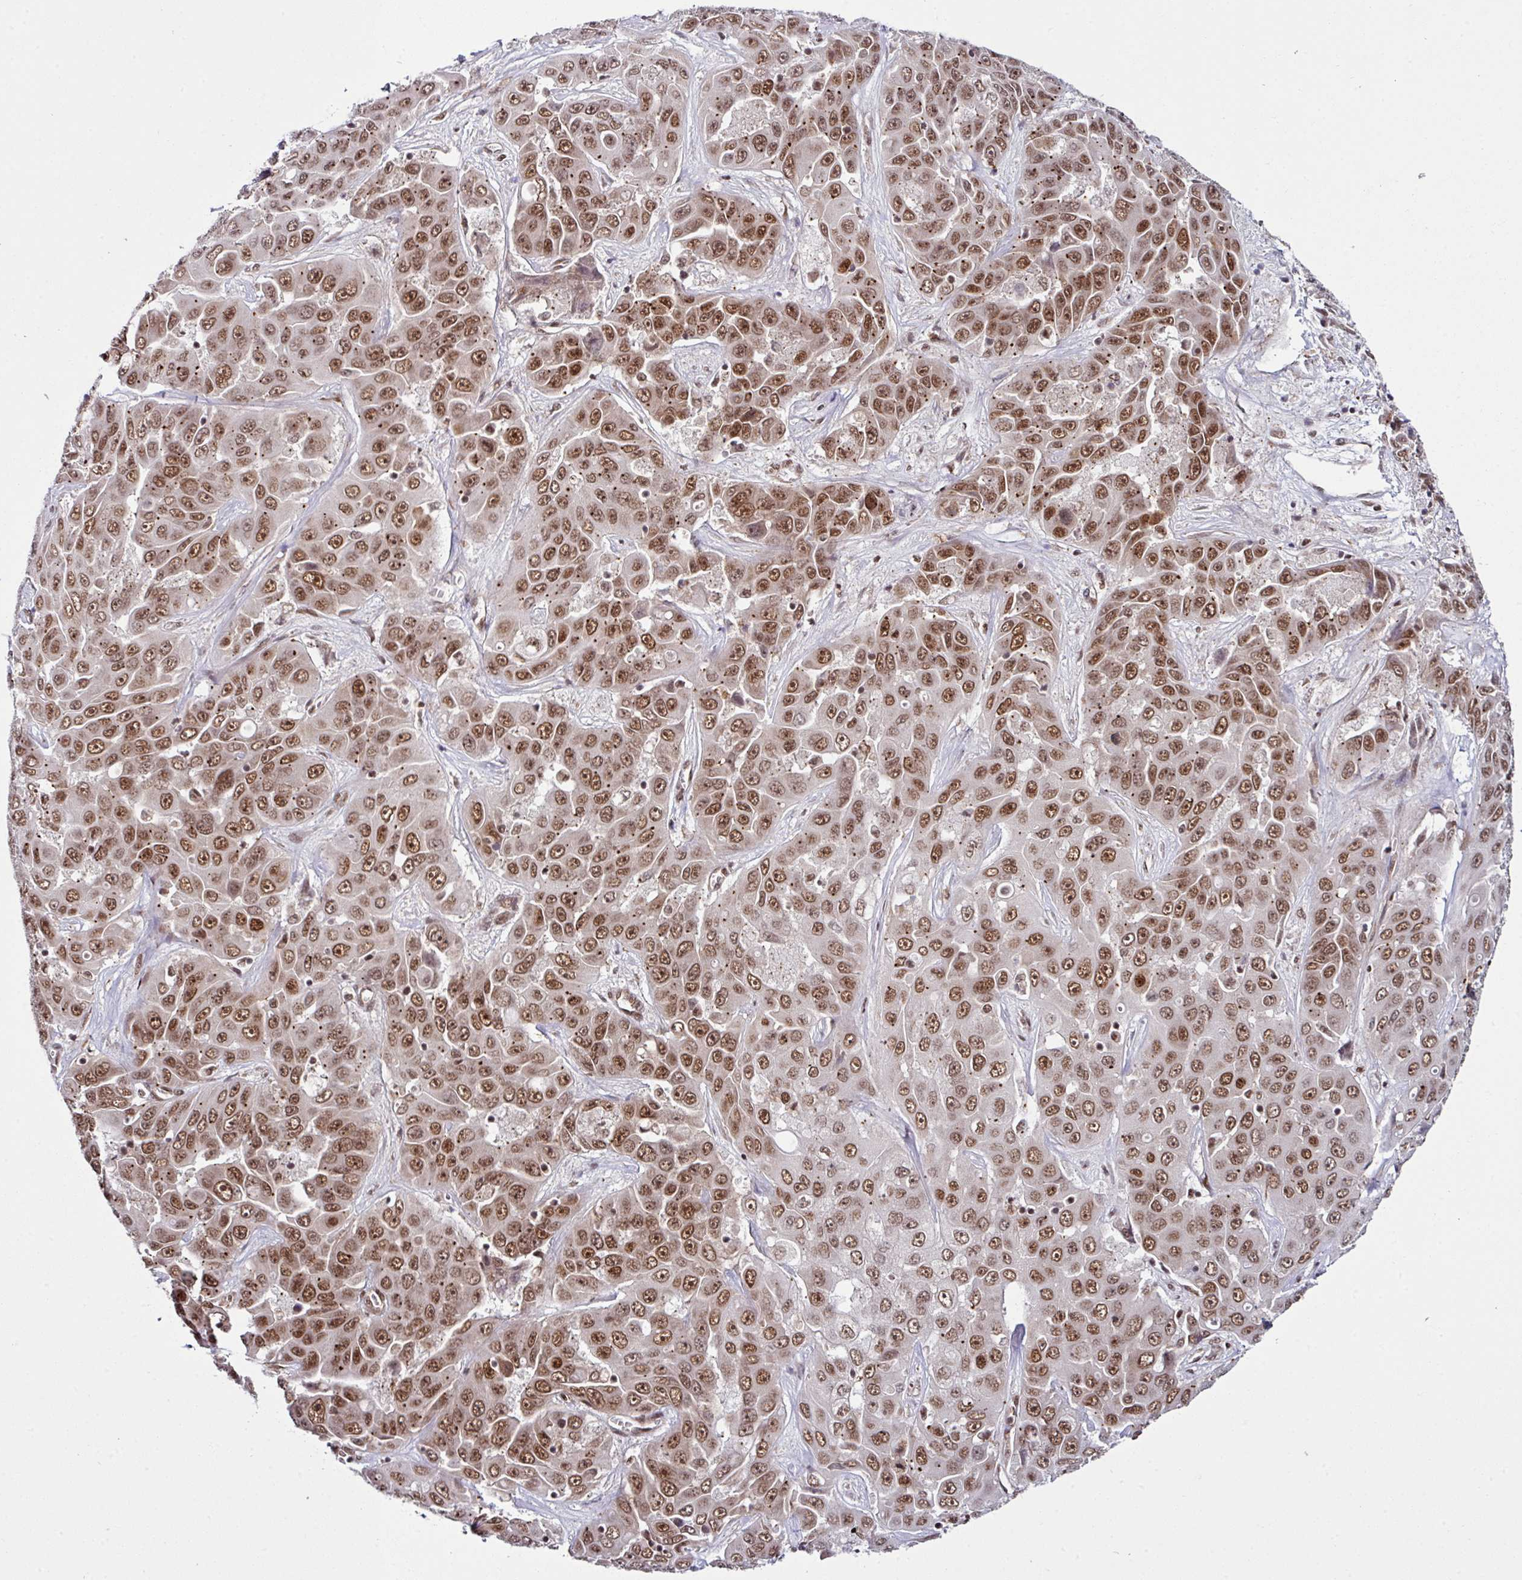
{"staining": {"intensity": "moderate", "quantity": ">75%", "location": "nuclear"}, "tissue": "liver cancer", "cell_type": "Tumor cells", "image_type": "cancer", "snomed": [{"axis": "morphology", "description": "Cholangiocarcinoma"}, {"axis": "topography", "description": "Liver"}], "caption": "Tumor cells demonstrate medium levels of moderate nuclear staining in about >75% of cells in cholangiocarcinoma (liver). (DAB = brown stain, brightfield microscopy at high magnification).", "gene": "MORF4L2", "patient": {"sex": "female", "age": 52}}